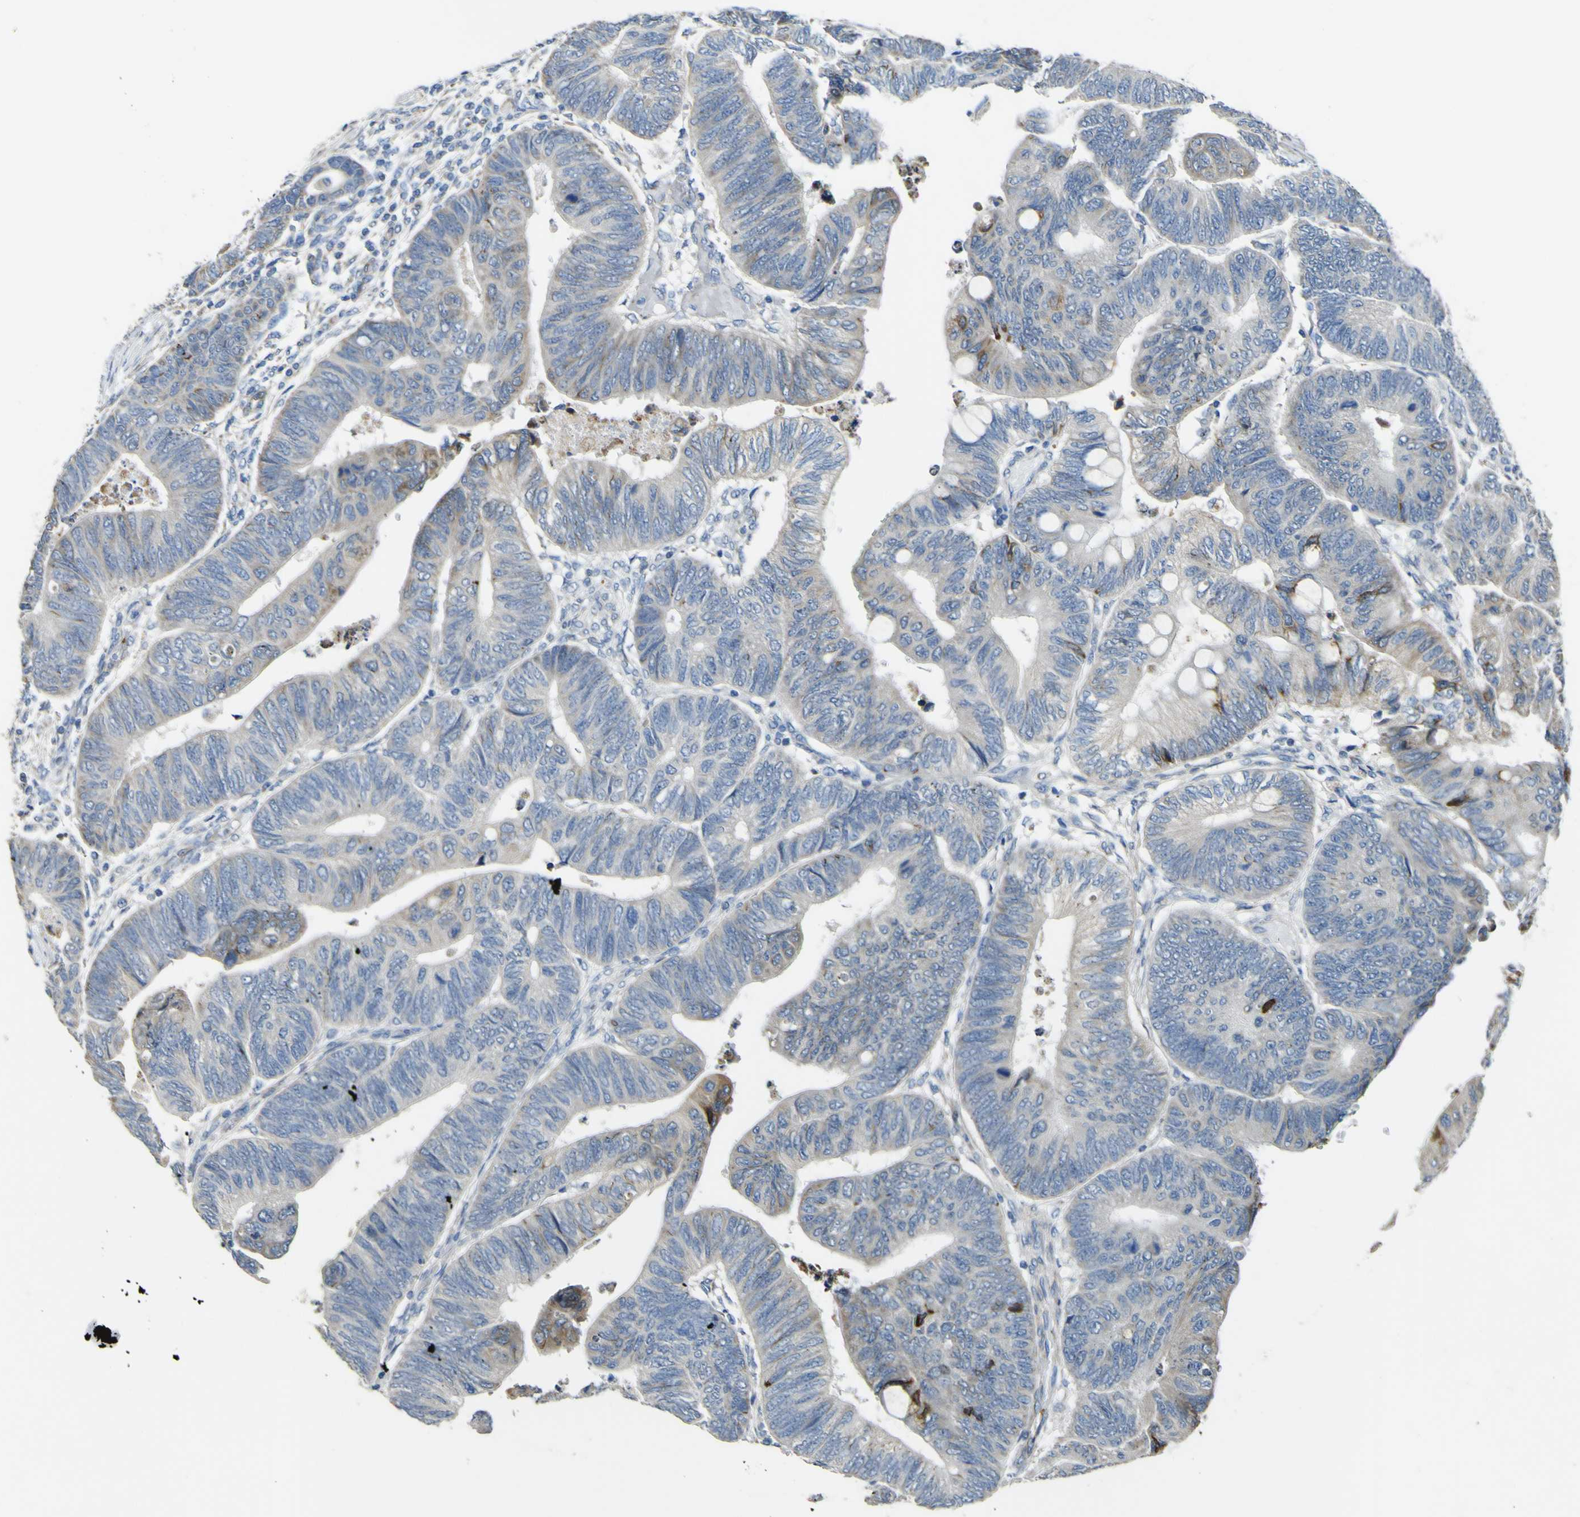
{"staining": {"intensity": "moderate", "quantity": "<25%", "location": "cytoplasmic/membranous"}, "tissue": "colorectal cancer", "cell_type": "Tumor cells", "image_type": "cancer", "snomed": [{"axis": "morphology", "description": "Normal tissue, NOS"}, {"axis": "morphology", "description": "Adenocarcinoma, NOS"}, {"axis": "topography", "description": "Rectum"}, {"axis": "topography", "description": "Peripheral nerve tissue"}], "caption": "Adenocarcinoma (colorectal) stained with a protein marker shows moderate staining in tumor cells.", "gene": "ALDH18A1", "patient": {"sex": "male", "age": 92}}